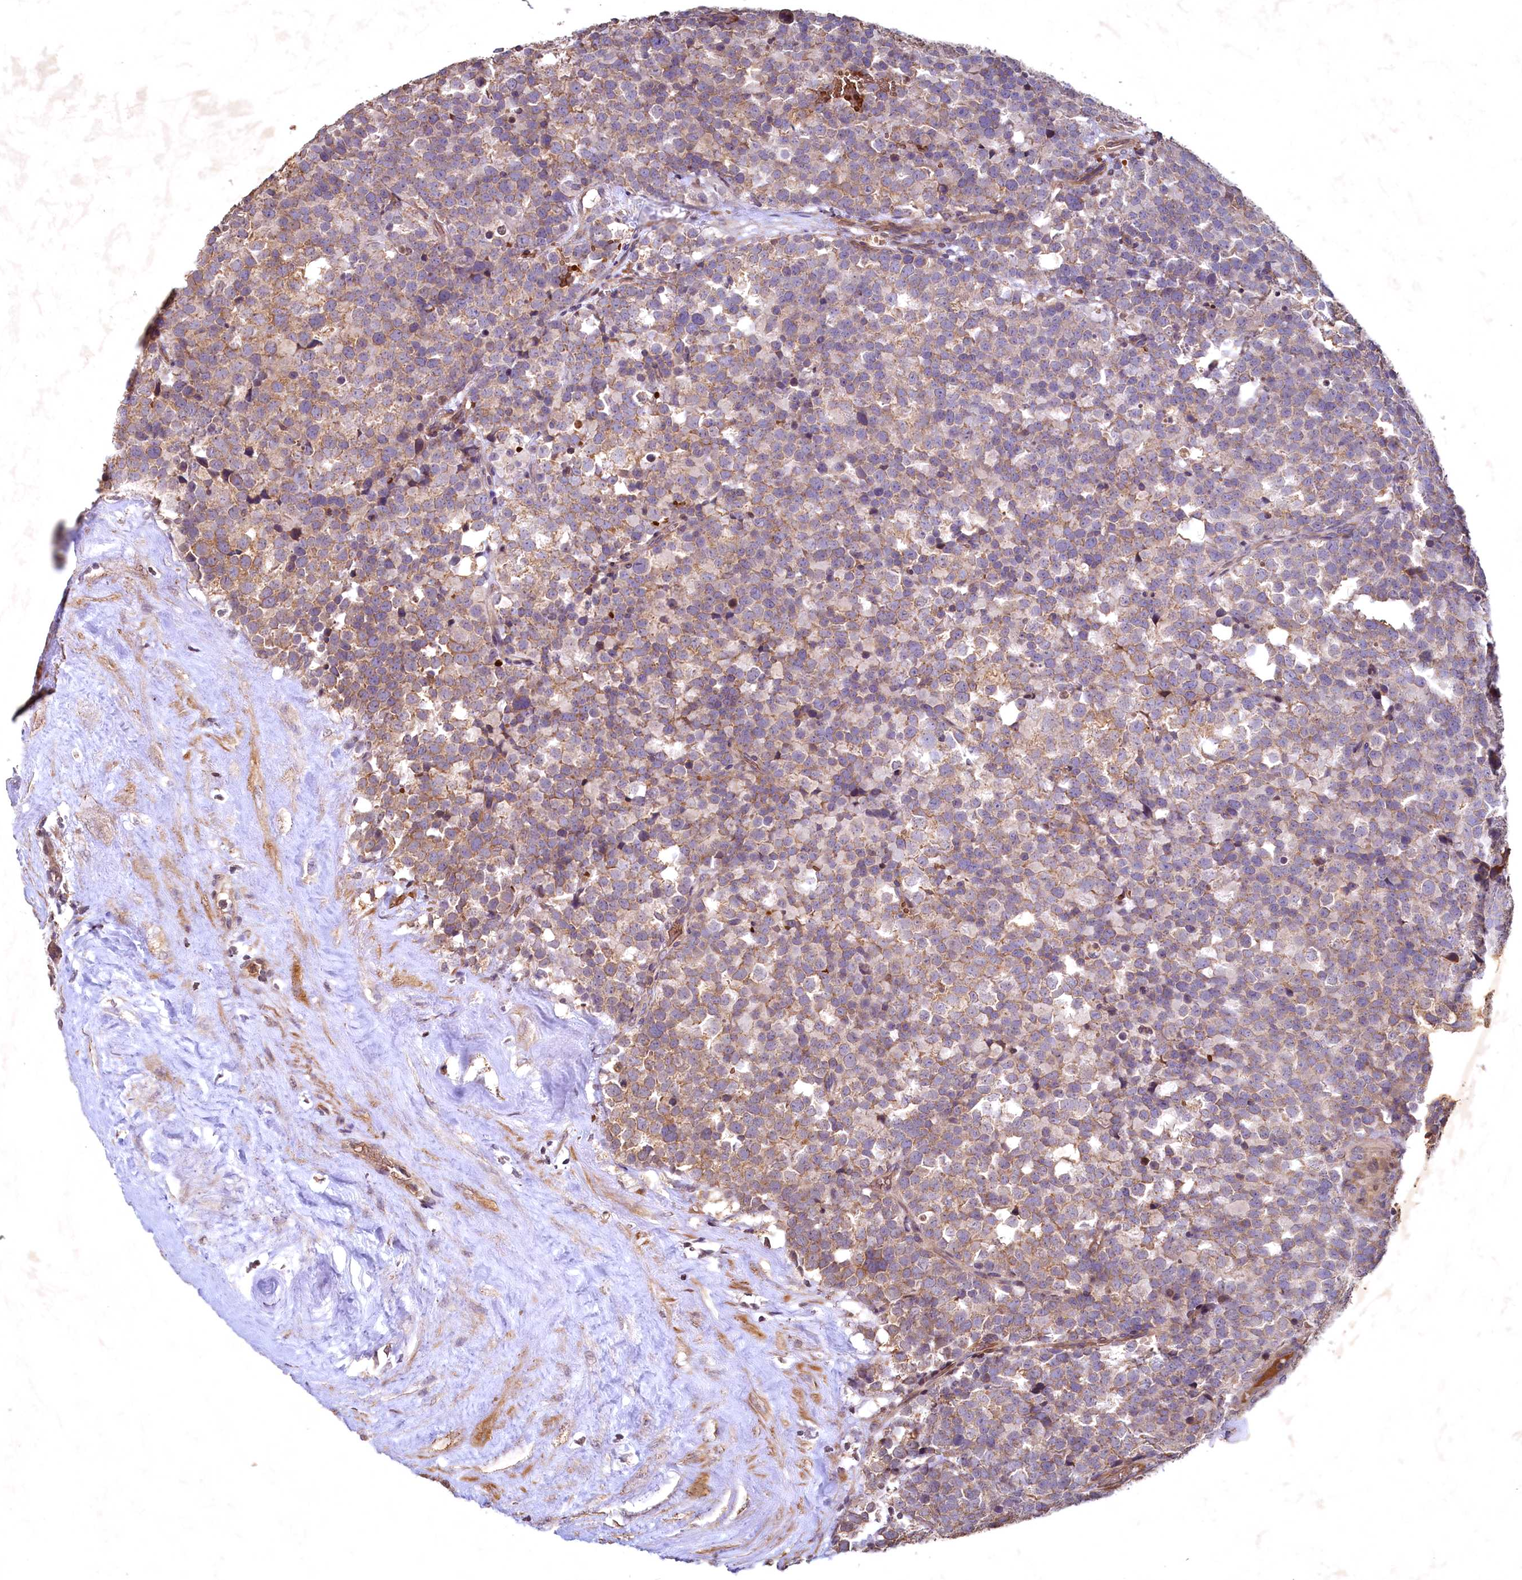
{"staining": {"intensity": "moderate", "quantity": ">75%", "location": "cytoplasmic/membranous"}, "tissue": "testis cancer", "cell_type": "Tumor cells", "image_type": "cancer", "snomed": [{"axis": "morphology", "description": "Seminoma, NOS"}, {"axis": "topography", "description": "Testis"}], "caption": "The photomicrograph shows immunohistochemical staining of seminoma (testis). There is moderate cytoplasmic/membranous expression is seen in approximately >75% of tumor cells.", "gene": "SPTA1", "patient": {"sex": "male", "age": 71}}